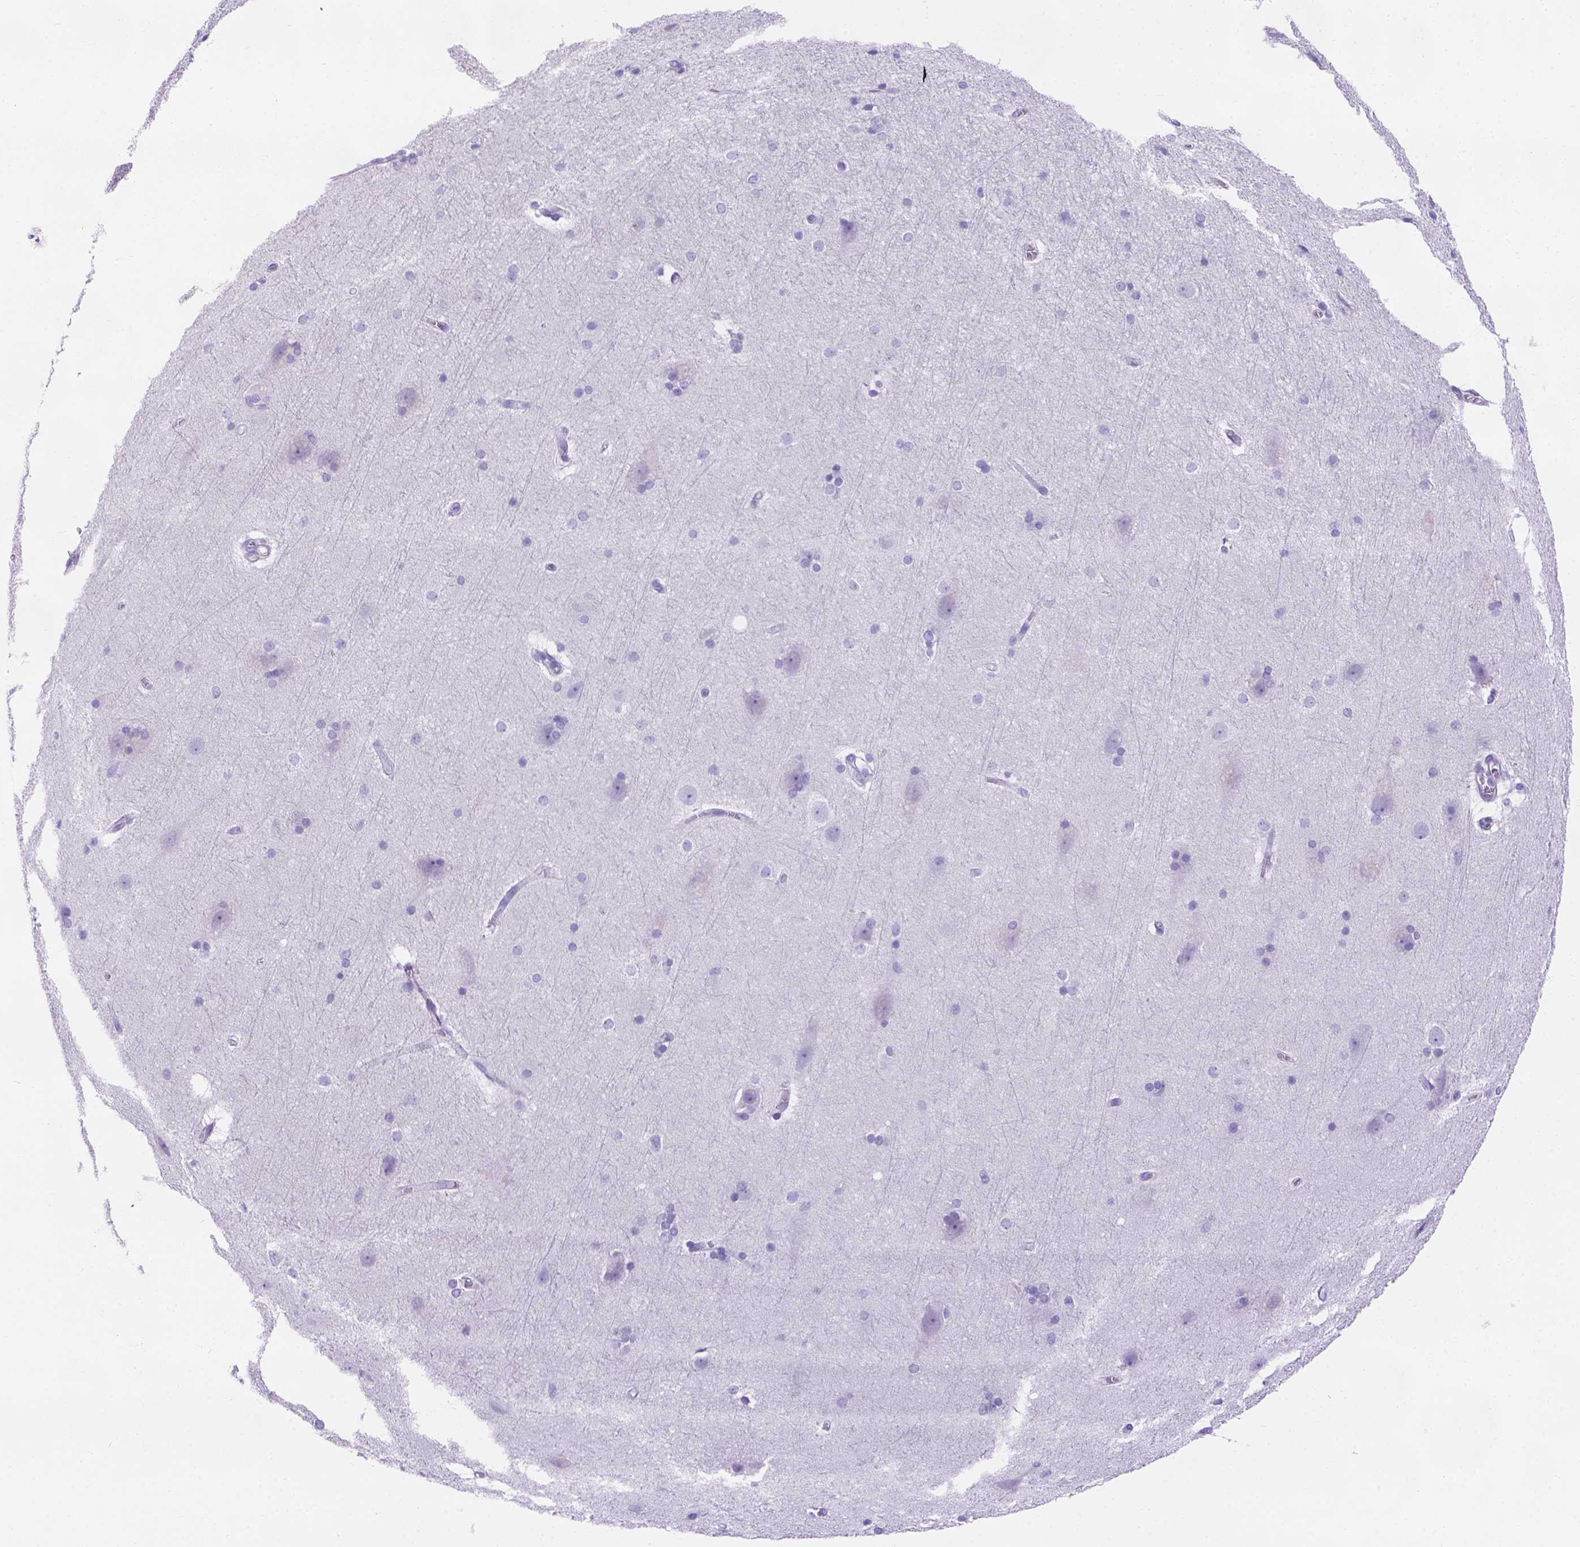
{"staining": {"intensity": "negative", "quantity": "none", "location": "none"}, "tissue": "hippocampus", "cell_type": "Glial cells", "image_type": "normal", "snomed": [{"axis": "morphology", "description": "Normal tissue, NOS"}, {"axis": "topography", "description": "Cerebral cortex"}, {"axis": "topography", "description": "Hippocampus"}], "caption": "IHC of normal human hippocampus exhibits no staining in glial cells. (Stains: DAB (3,3'-diaminobenzidine) IHC with hematoxylin counter stain, Microscopy: brightfield microscopy at high magnification).", "gene": "MLN", "patient": {"sex": "female", "age": 19}}